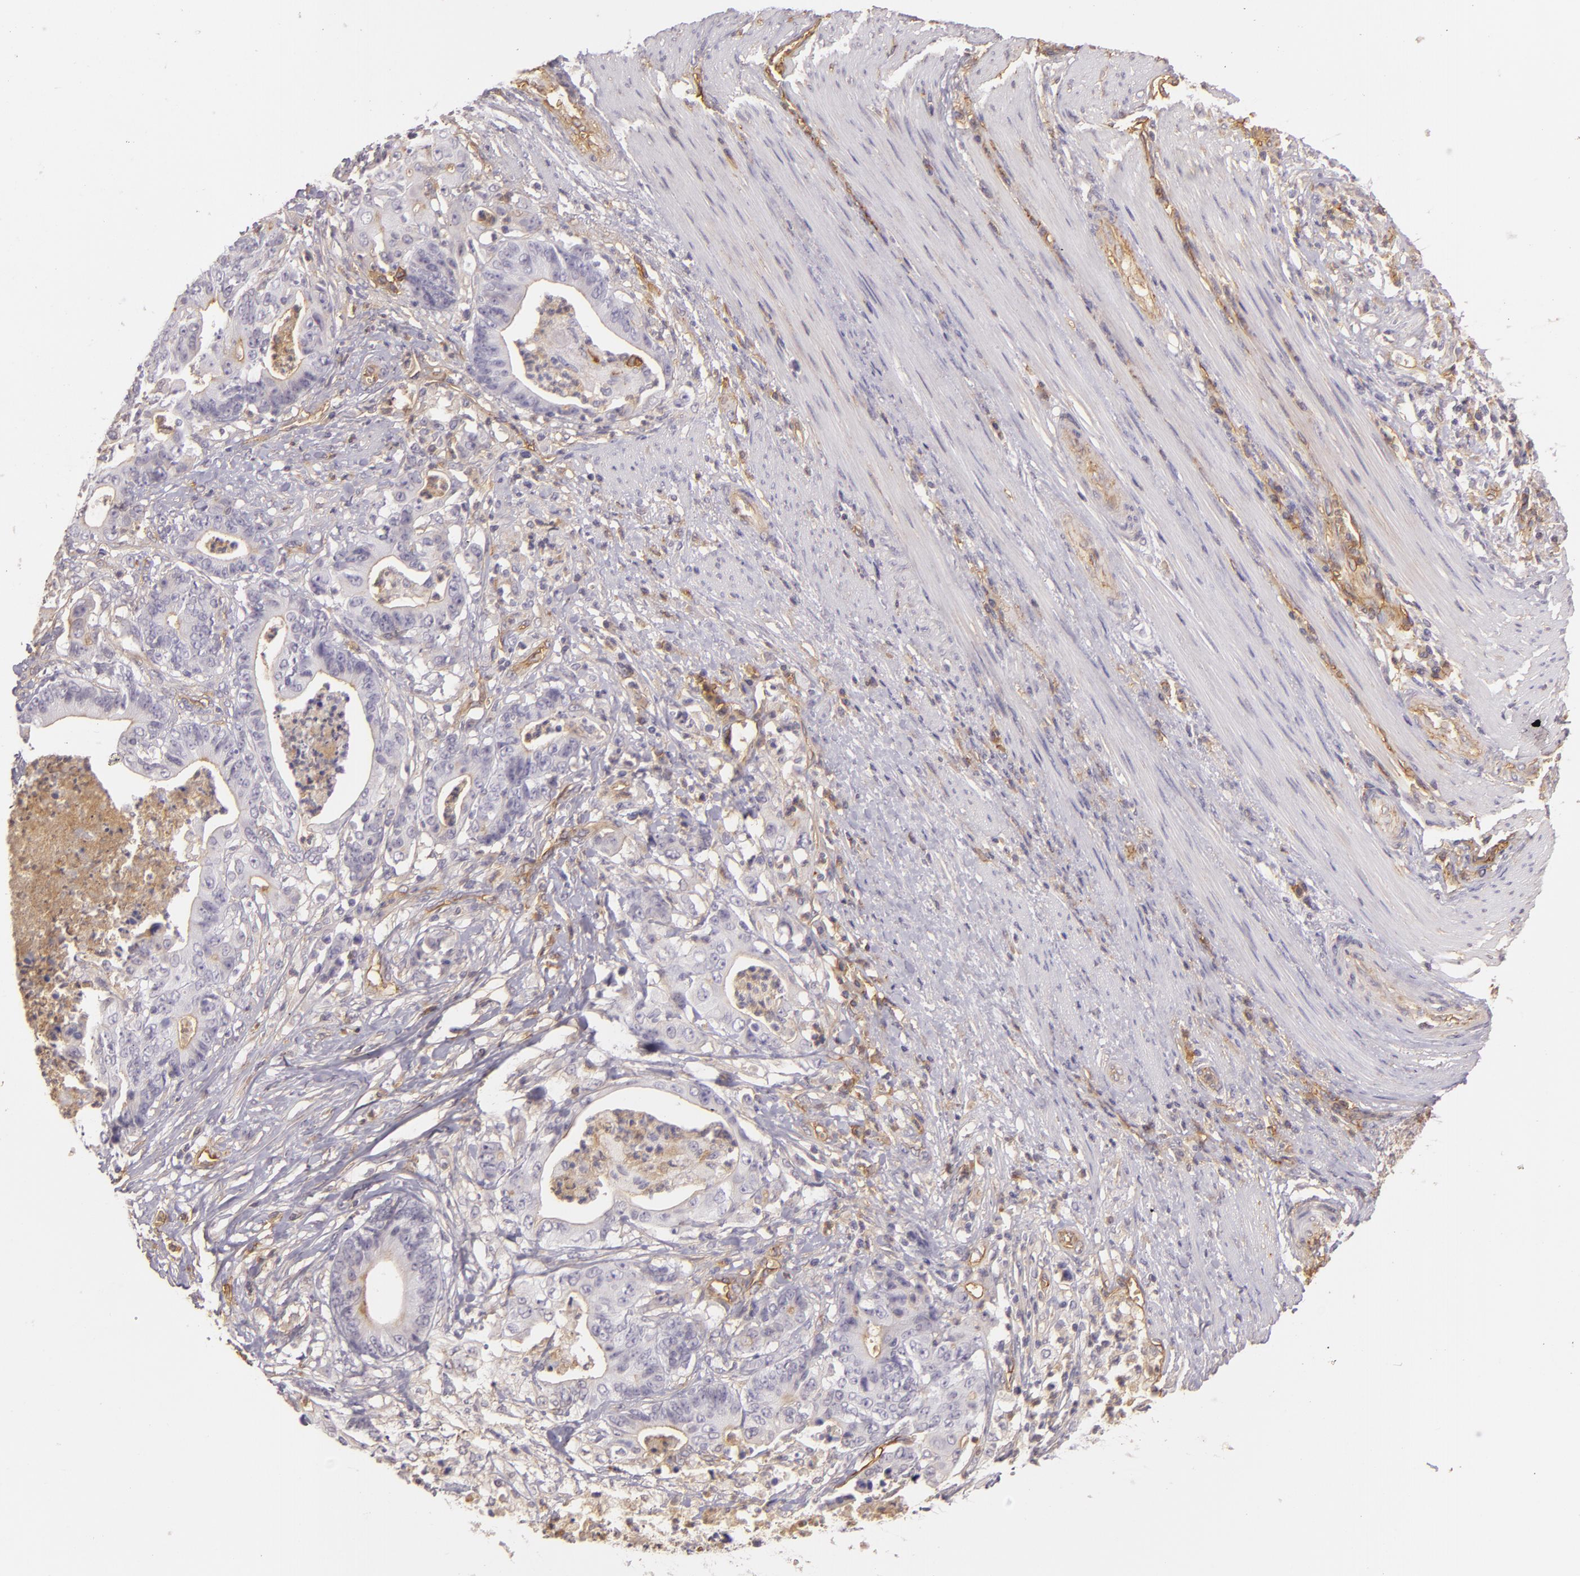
{"staining": {"intensity": "weak", "quantity": "25%-75%", "location": "cytoplasmic/membranous"}, "tissue": "stomach cancer", "cell_type": "Tumor cells", "image_type": "cancer", "snomed": [{"axis": "morphology", "description": "Adenocarcinoma, NOS"}, {"axis": "topography", "description": "Stomach, lower"}], "caption": "This histopathology image reveals IHC staining of human stomach adenocarcinoma, with low weak cytoplasmic/membranous positivity in approximately 25%-75% of tumor cells.", "gene": "CD59", "patient": {"sex": "female", "age": 86}}